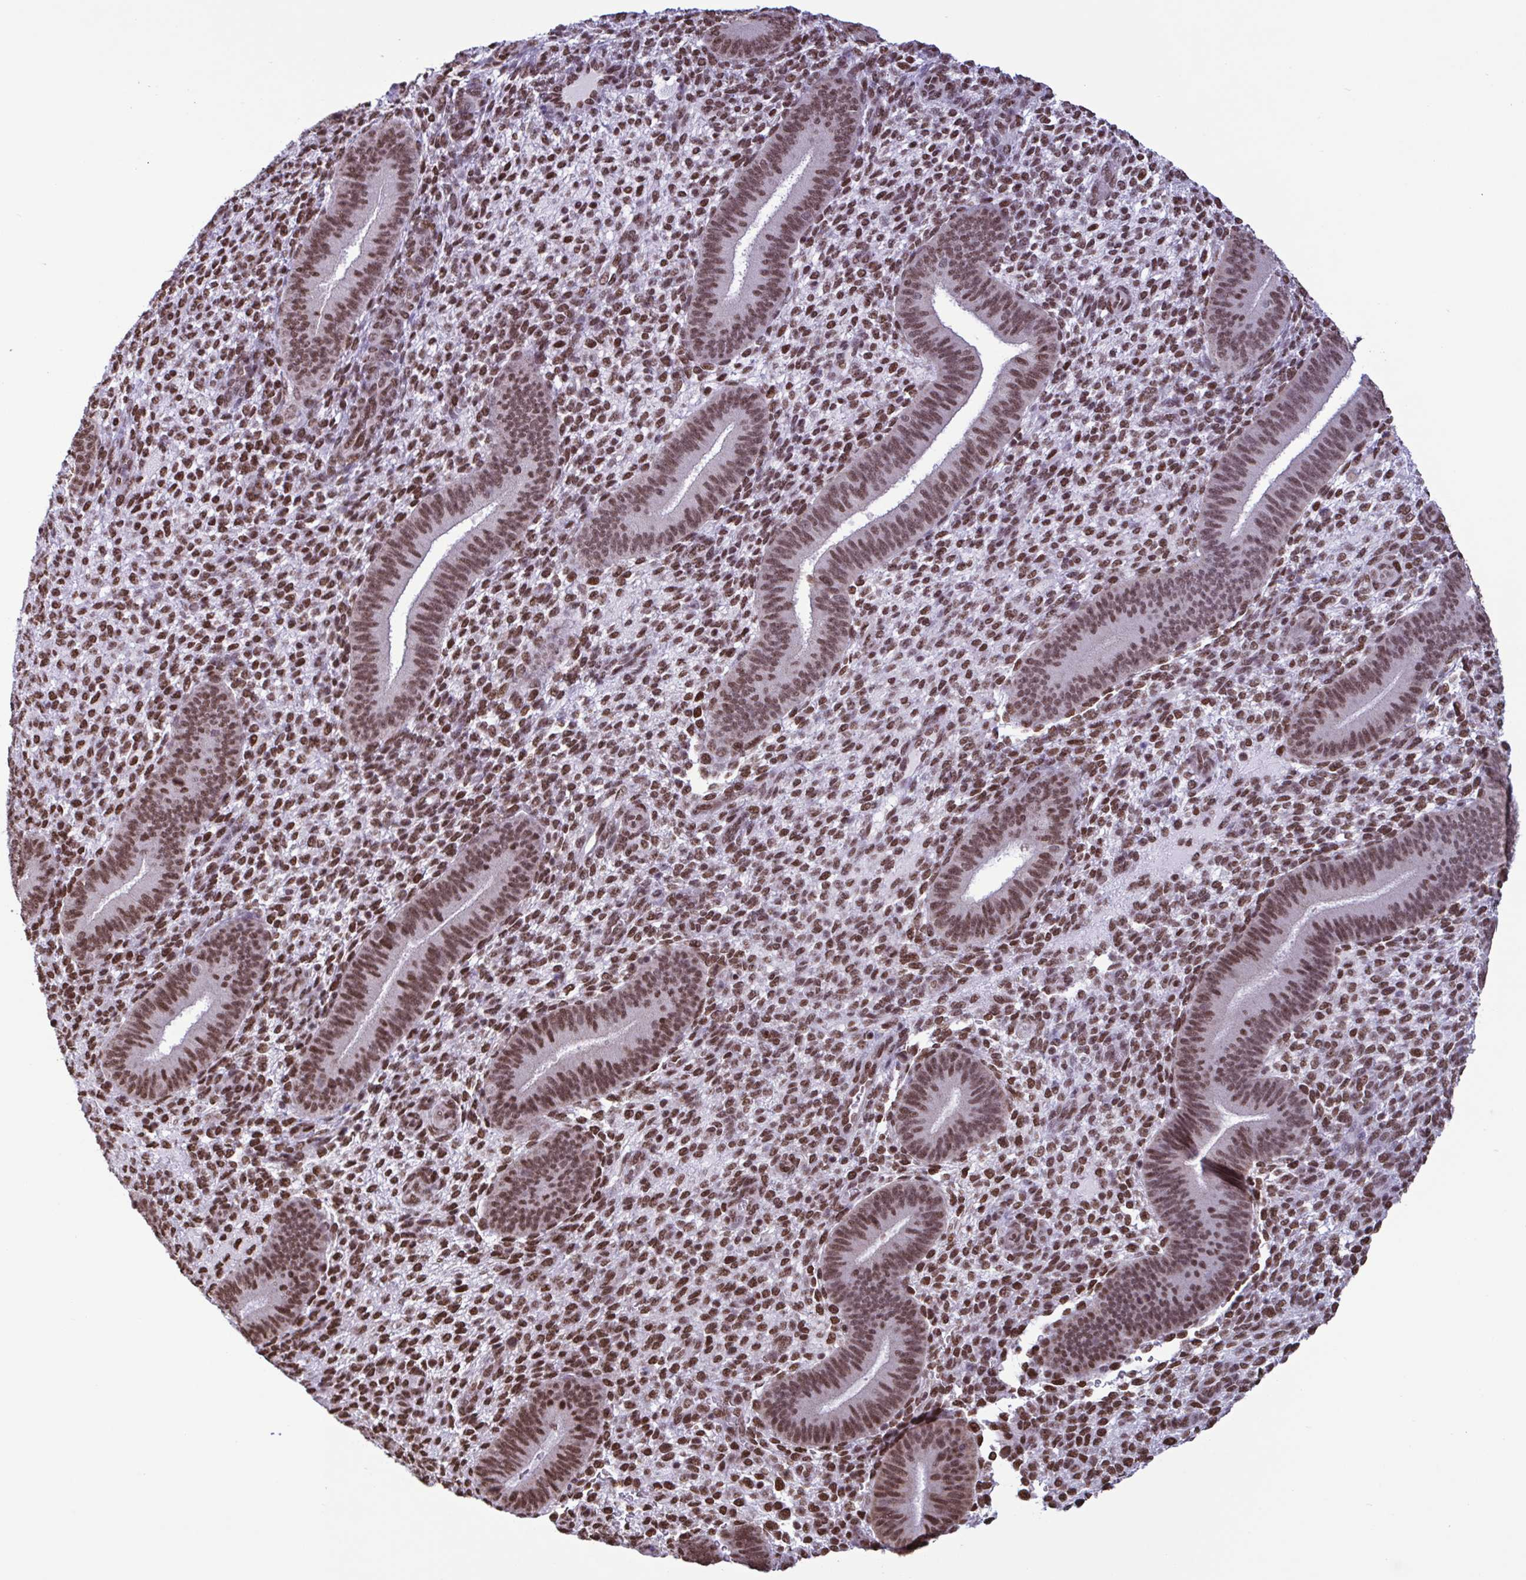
{"staining": {"intensity": "moderate", "quantity": ">75%", "location": "nuclear"}, "tissue": "endometrium", "cell_type": "Cells in endometrial stroma", "image_type": "normal", "snomed": [{"axis": "morphology", "description": "Normal tissue, NOS"}, {"axis": "topography", "description": "Endometrium"}], "caption": "Immunohistochemistry of unremarkable endometrium displays medium levels of moderate nuclear staining in approximately >75% of cells in endometrial stroma.", "gene": "TIMM21", "patient": {"sex": "female", "age": 39}}